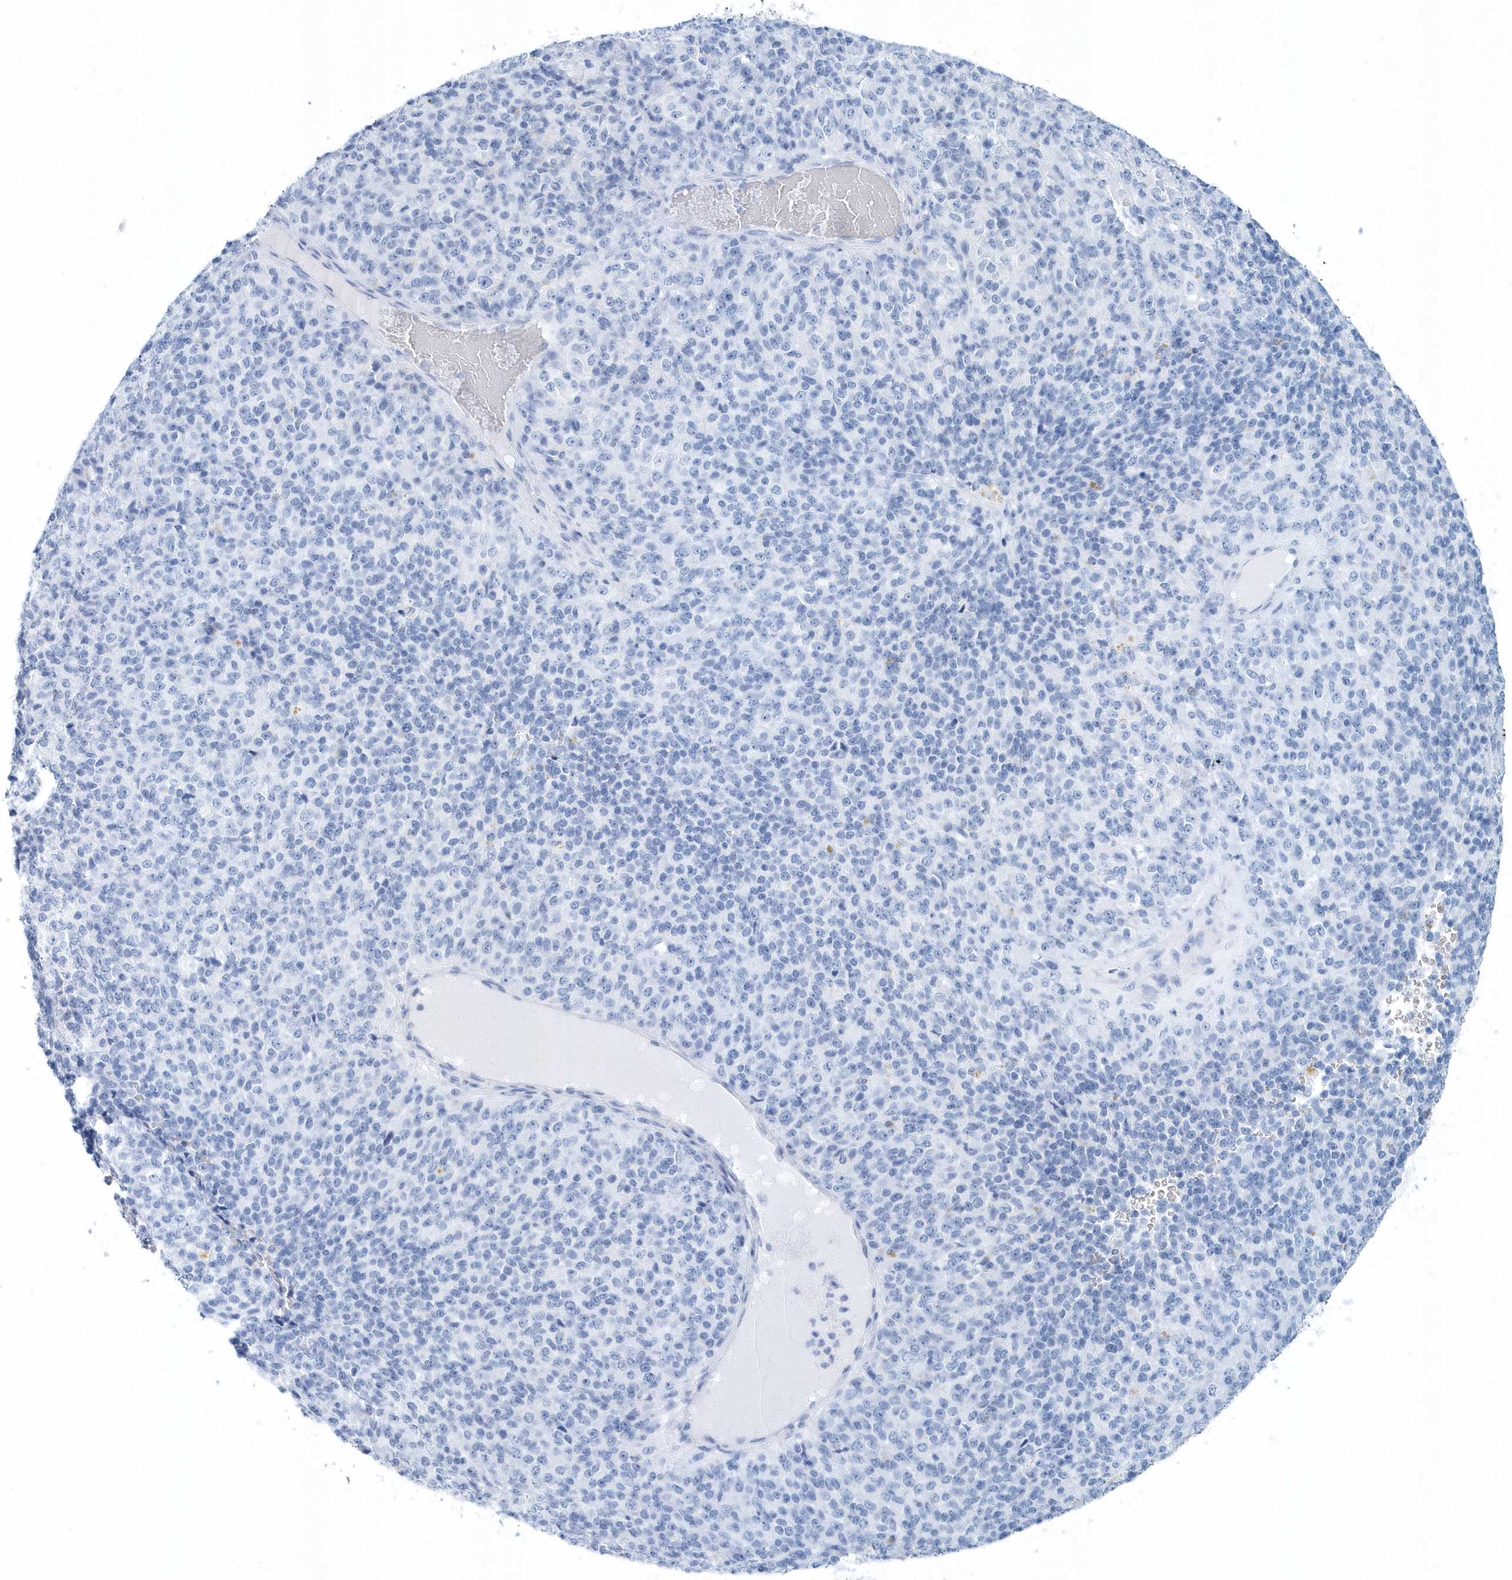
{"staining": {"intensity": "negative", "quantity": "none", "location": "none"}, "tissue": "melanoma", "cell_type": "Tumor cells", "image_type": "cancer", "snomed": [{"axis": "morphology", "description": "Malignant melanoma, Metastatic site"}, {"axis": "topography", "description": "Brain"}], "caption": "Human melanoma stained for a protein using immunohistochemistry (IHC) demonstrates no expression in tumor cells.", "gene": "PTPRO", "patient": {"sex": "female", "age": 56}}